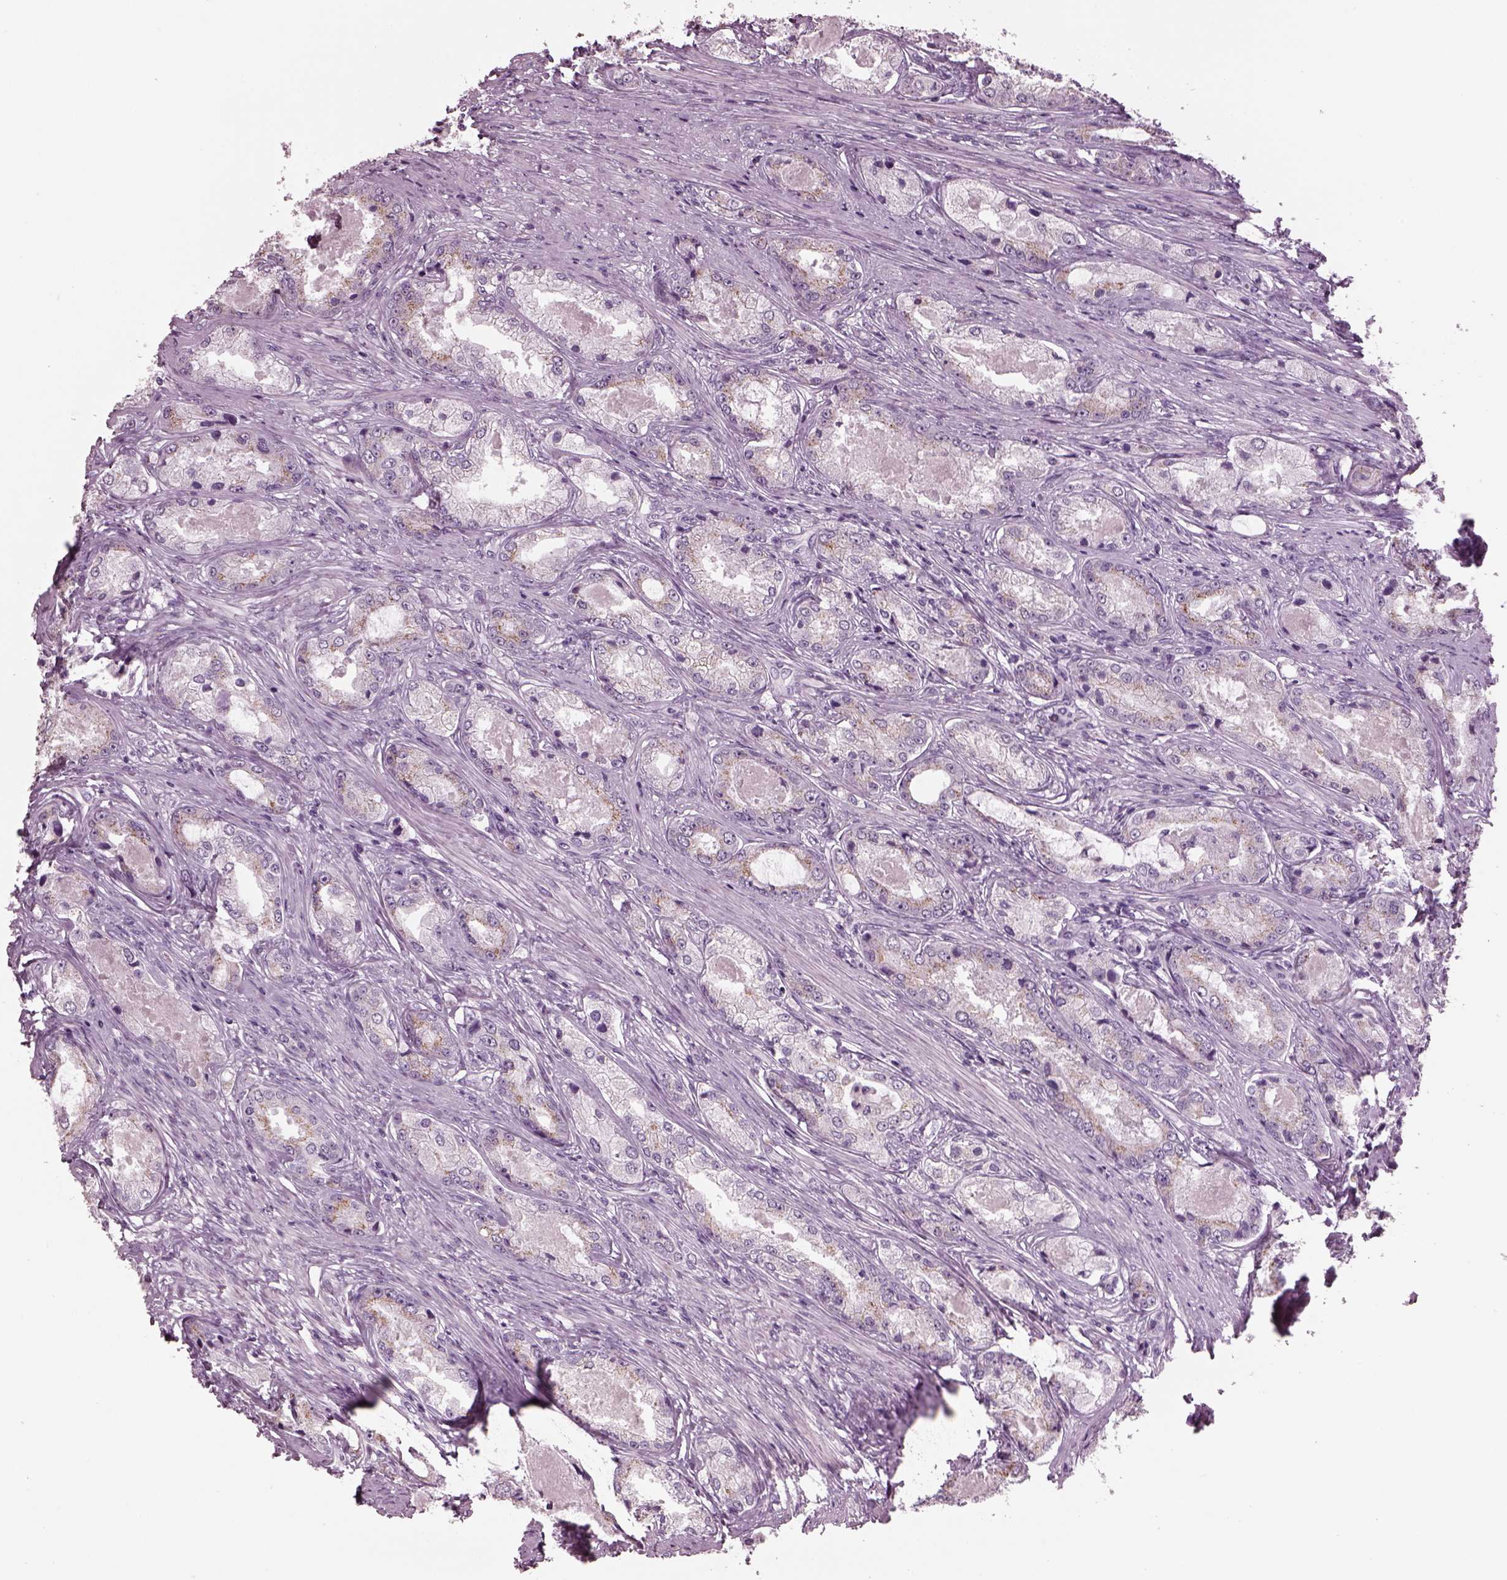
{"staining": {"intensity": "weak", "quantity": ">75%", "location": "cytoplasmic/membranous"}, "tissue": "prostate cancer", "cell_type": "Tumor cells", "image_type": "cancer", "snomed": [{"axis": "morphology", "description": "Adenocarcinoma, Low grade"}, {"axis": "topography", "description": "Prostate"}], "caption": "Prostate cancer stained with a brown dye reveals weak cytoplasmic/membranous positive staining in approximately >75% of tumor cells.", "gene": "PRR9", "patient": {"sex": "male", "age": 68}}